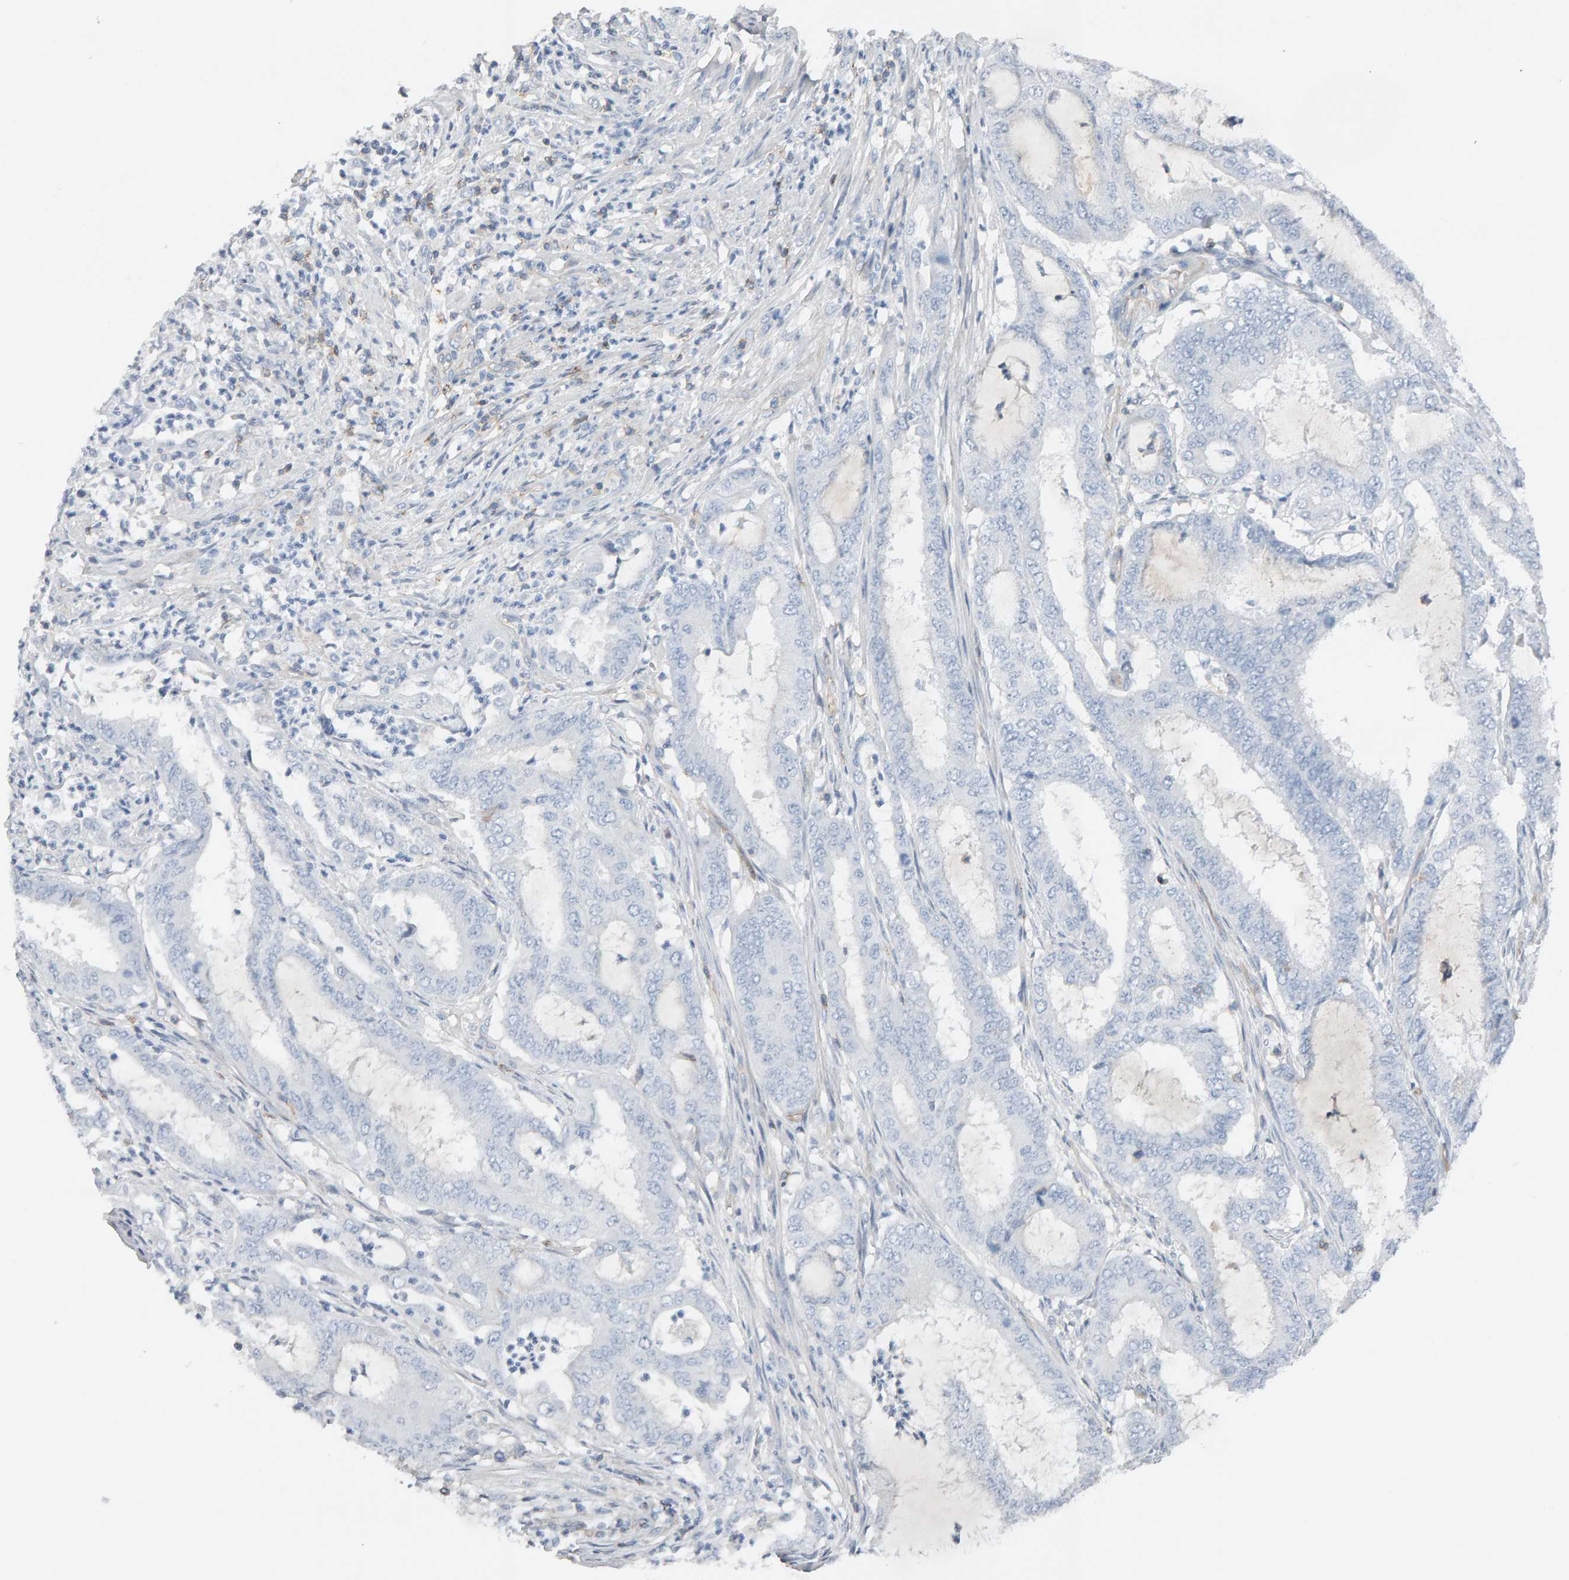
{"staining": {"intensity": "negative", "quantity": "none", "location": "none"}, "tissue": "endometrial cancer", "cell_type": "Tumor cells", "image_type": "cancer", "snomed": [{"axis": "morphology", "description": "Adenocarcinoma, NOS"}, {"axis": "topography", "description": "Endometrium"}], "caption": "There is no significant expression in tumor cells of endometrial adenocarcinoma. The staining was performed using DAB to visualize the protein expression in brown, while the nuclei were stained in blue with hematoxylin (Magnification: 20x).", "gene": "FYN", "patient": {"sex": "female", "age": 51}}